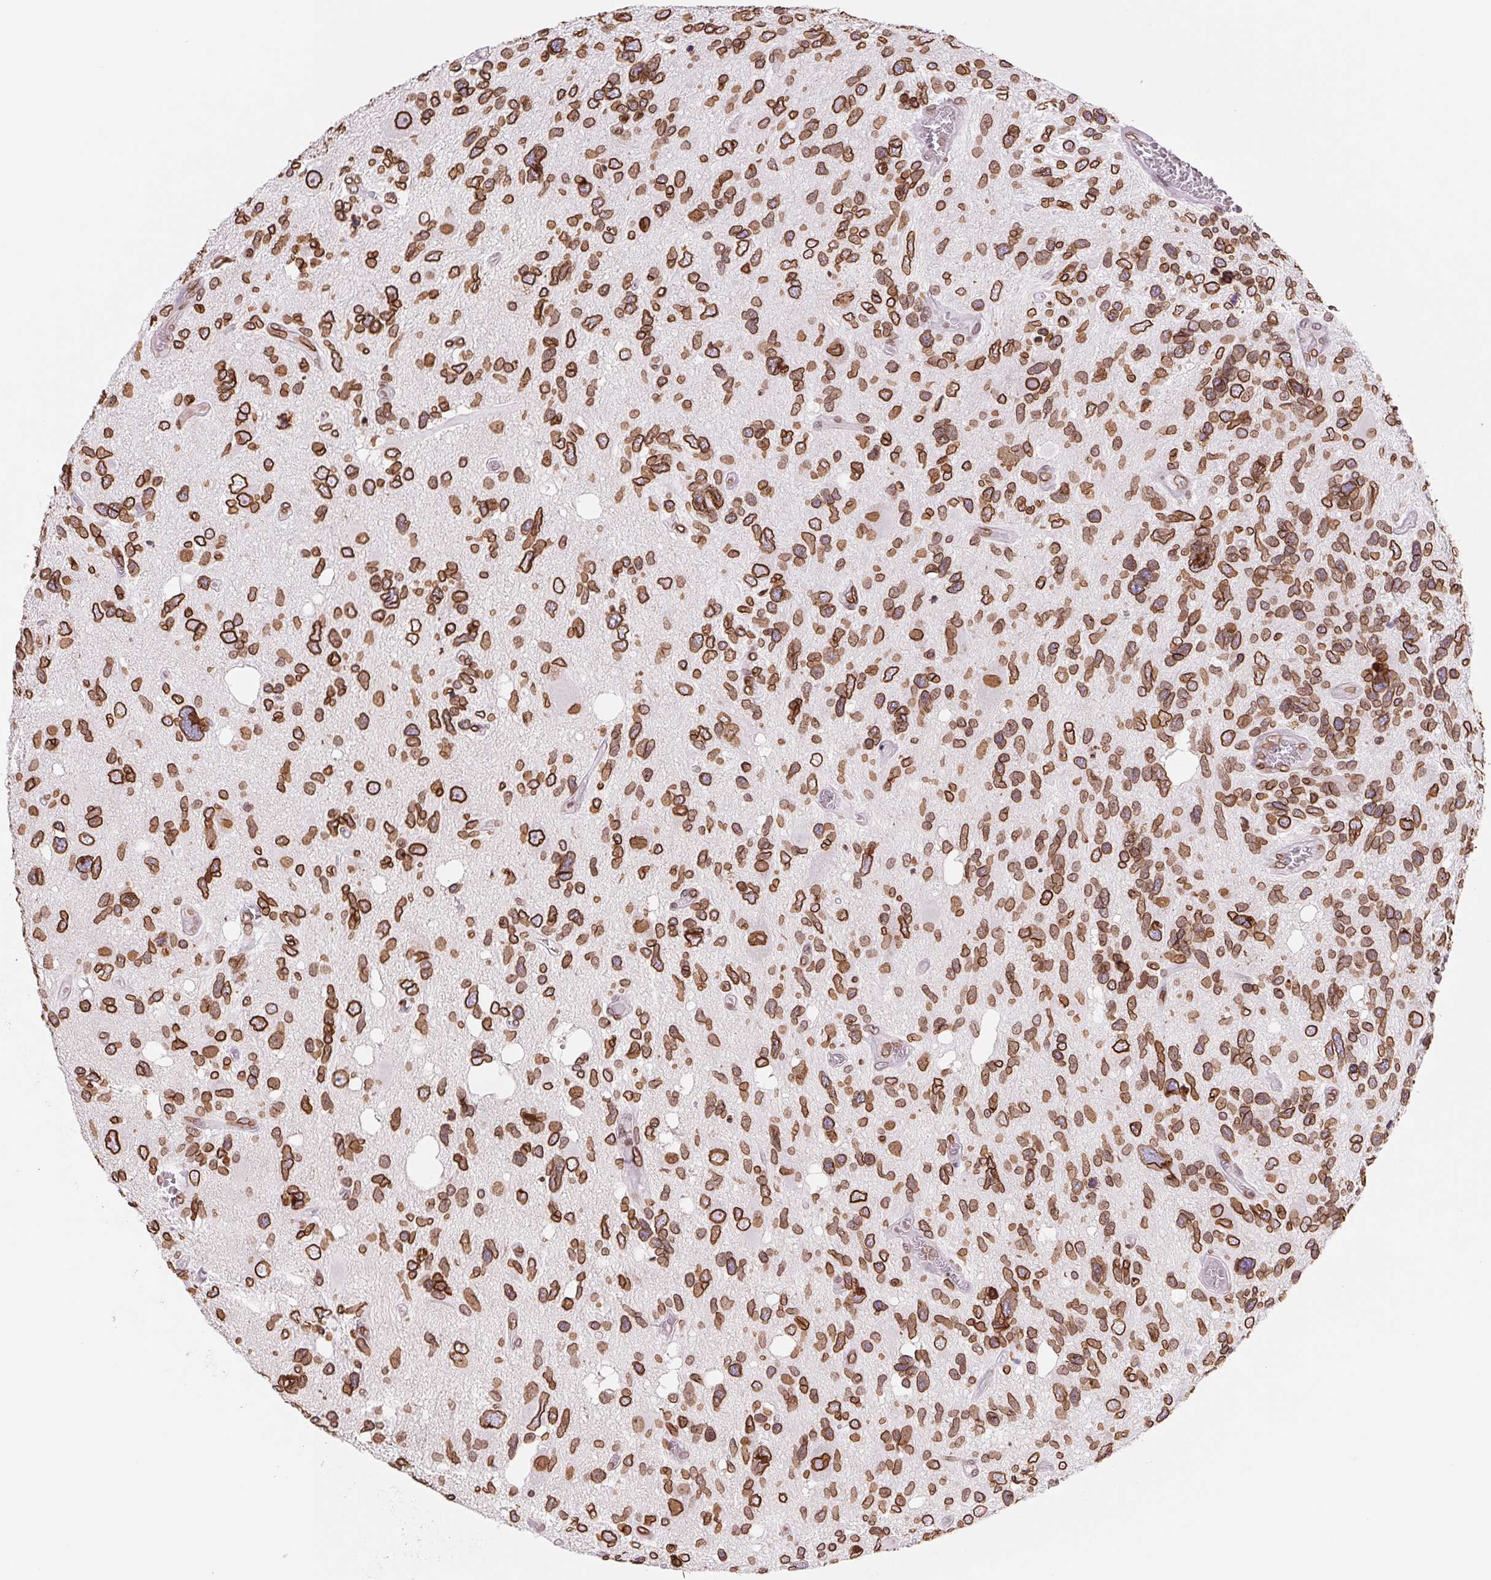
{"staining": {"intensity": "strong", "quantity": ">75%", "location": "cytoplasmic/membranous,nuclear"}, "tissue": "glioma", "cell_type": "Tumor cells", "image_type": "cancer", "snomed": [{"axis": "morphology", "description": "Glioma, malignant, High grade"}, {"axis": "topography", "description": "Brain"}], "caption": "An immunohistochemistry photomicrograph of neoplastic tissue is shown. Protein staining in brown highlights strong cytoplasmic/membranous and nuclear positivity in malignant high-grade glioma within tumor cells.", "gene": "LMNB2", "patient": {"sex": "male", "age": 49}}